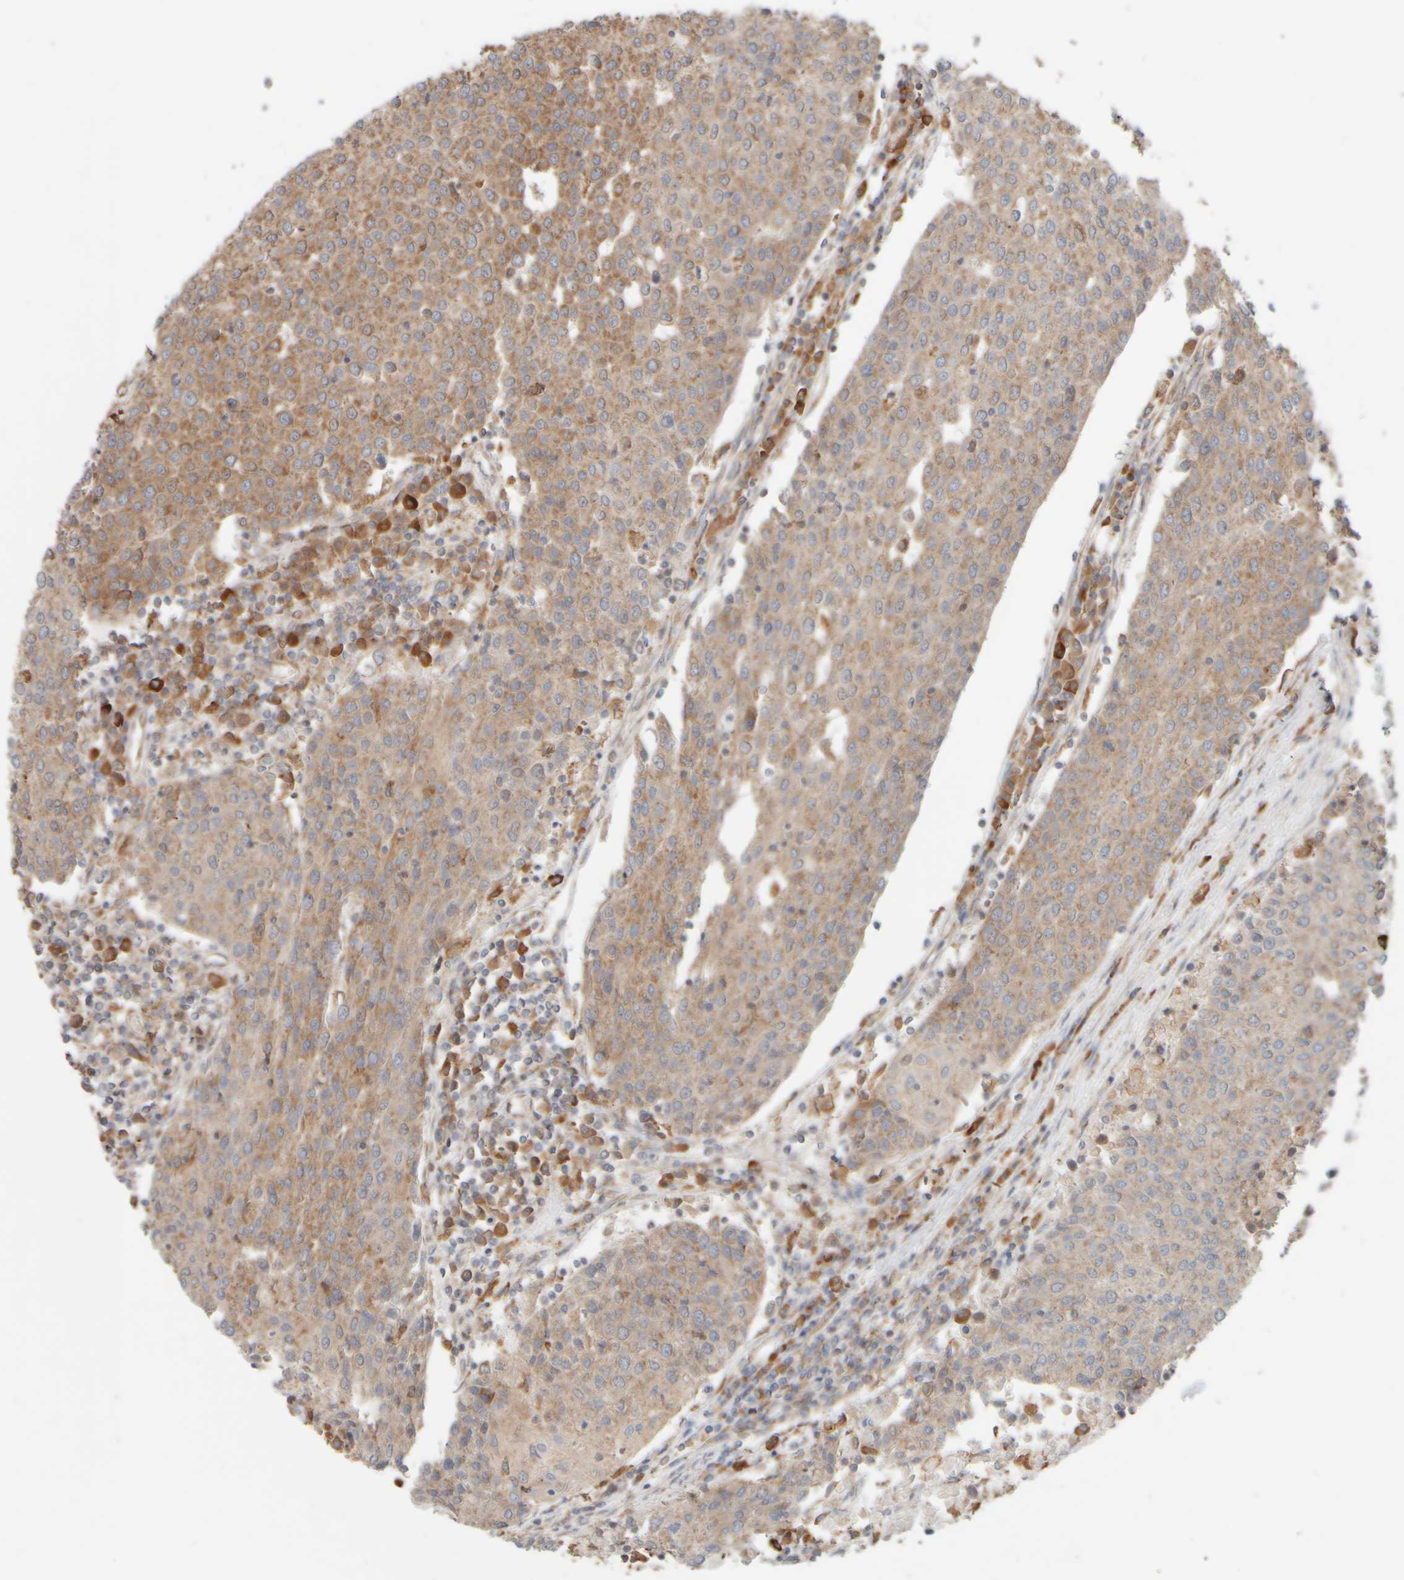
{"staining": {"intensity": "weak", "quantity": "25%-75%", "location": "cytoplasmic/membranous"}, "tissue": "urothelial cancer", "cell_type": "Tumor cells", "image_type": "cancer", "snomed": [{"axis": "morphology", "description": "Urothelial carcinoma, High grade"}, {"axis": "topography", "description": "Urinary bladder"}], "caption": "High-magnification brightfield microscopy of high-grade urothelial carcinoma stained with DAB (3,3'-diaminobenzidine) (brown) and counterstained with hematoxylin (blue). tumor cells exhibit weak cytoplasmic/membranous staining is identified in approximately25%-75% of cells. Nuclei are stained in blue.", "gene": "EIF2B3", "patient": {"sex": "female", "age": 85}}